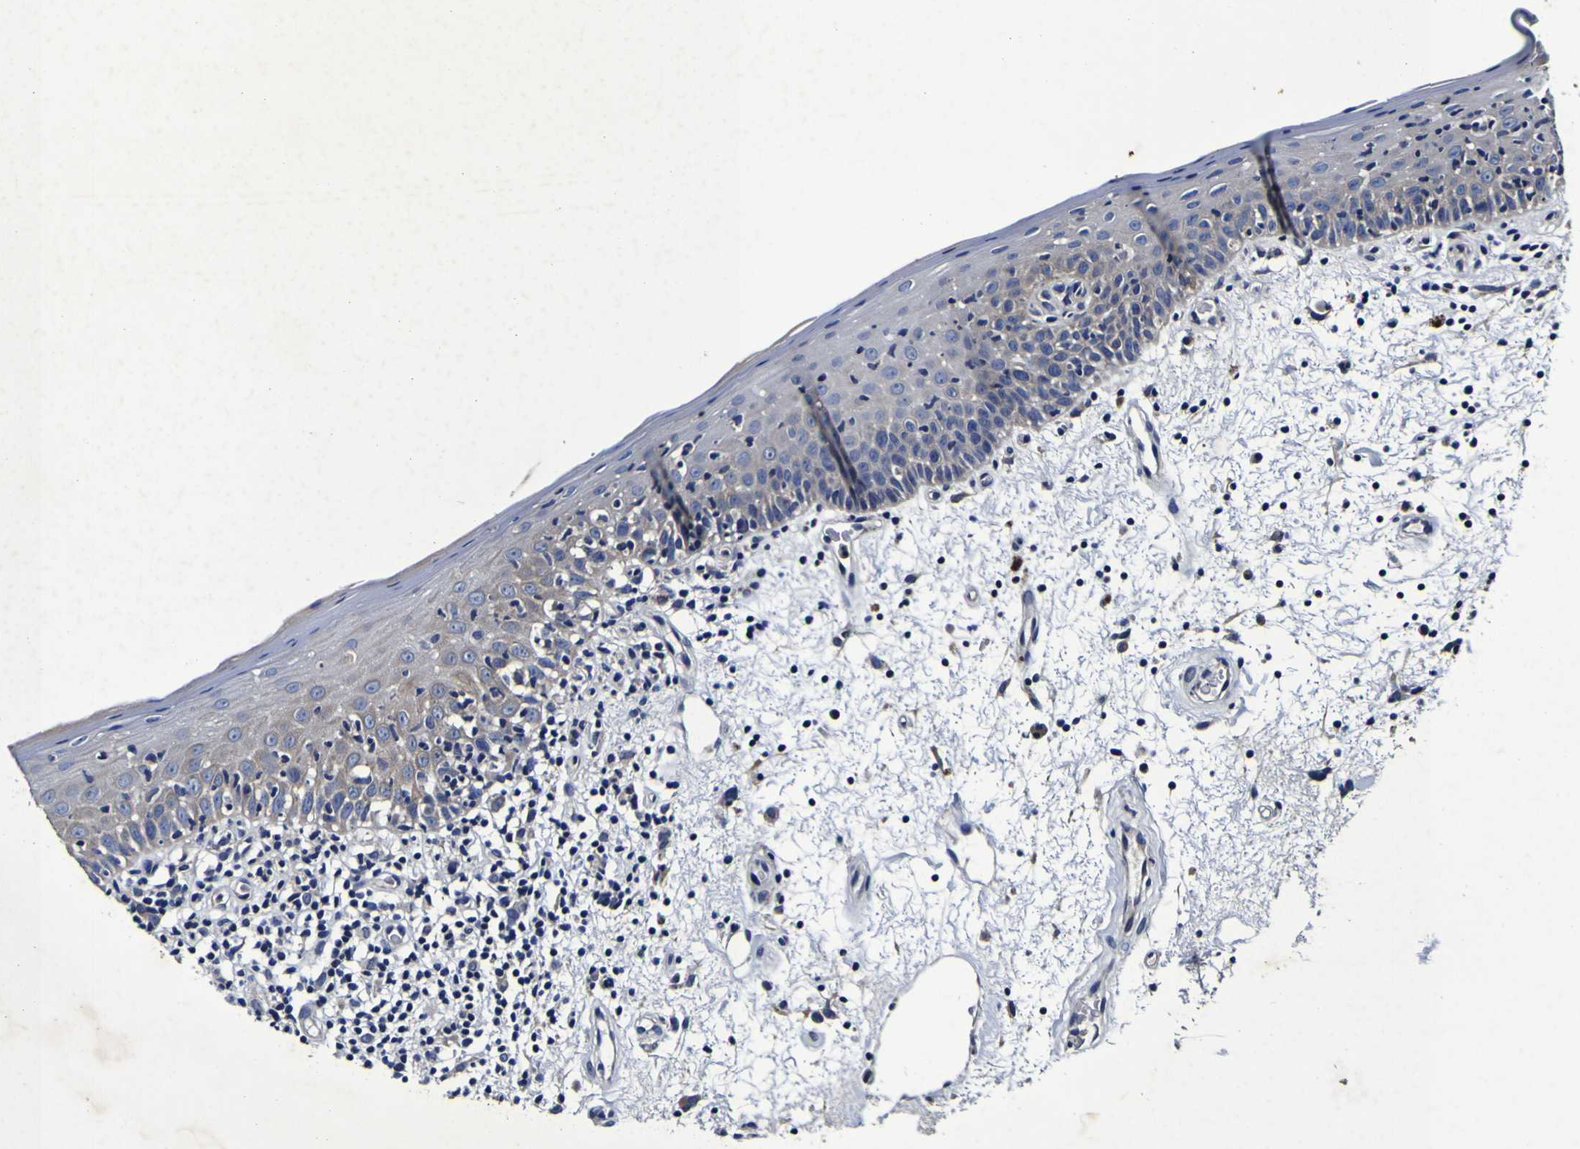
{"staining": {"intensity": "negative", "quantity": "none", "location": "none"}, "tissue": "oral mucosa", "cell_type": "Squamous epithelial cells", "image_type": "normal", "snomed": [{"axis": "morphology", "description": "Normal tissue, NOS"}, {"axis": "morphology", "description": "Squamous cell carcinoma, NOS"}, {"axis": "topography", "description": "Skeletal muscle"}, {"axis": "topography", "description": "Oral tissue"}, {"axis": "topography", "description": "Head-Neck"}], "caption": "The photomicrograph demonstrates no significant expression in squamous epithelial cells of oral mucosa.", "gene": "PANK4", "patient": {"sex": "male", "age": 71}}